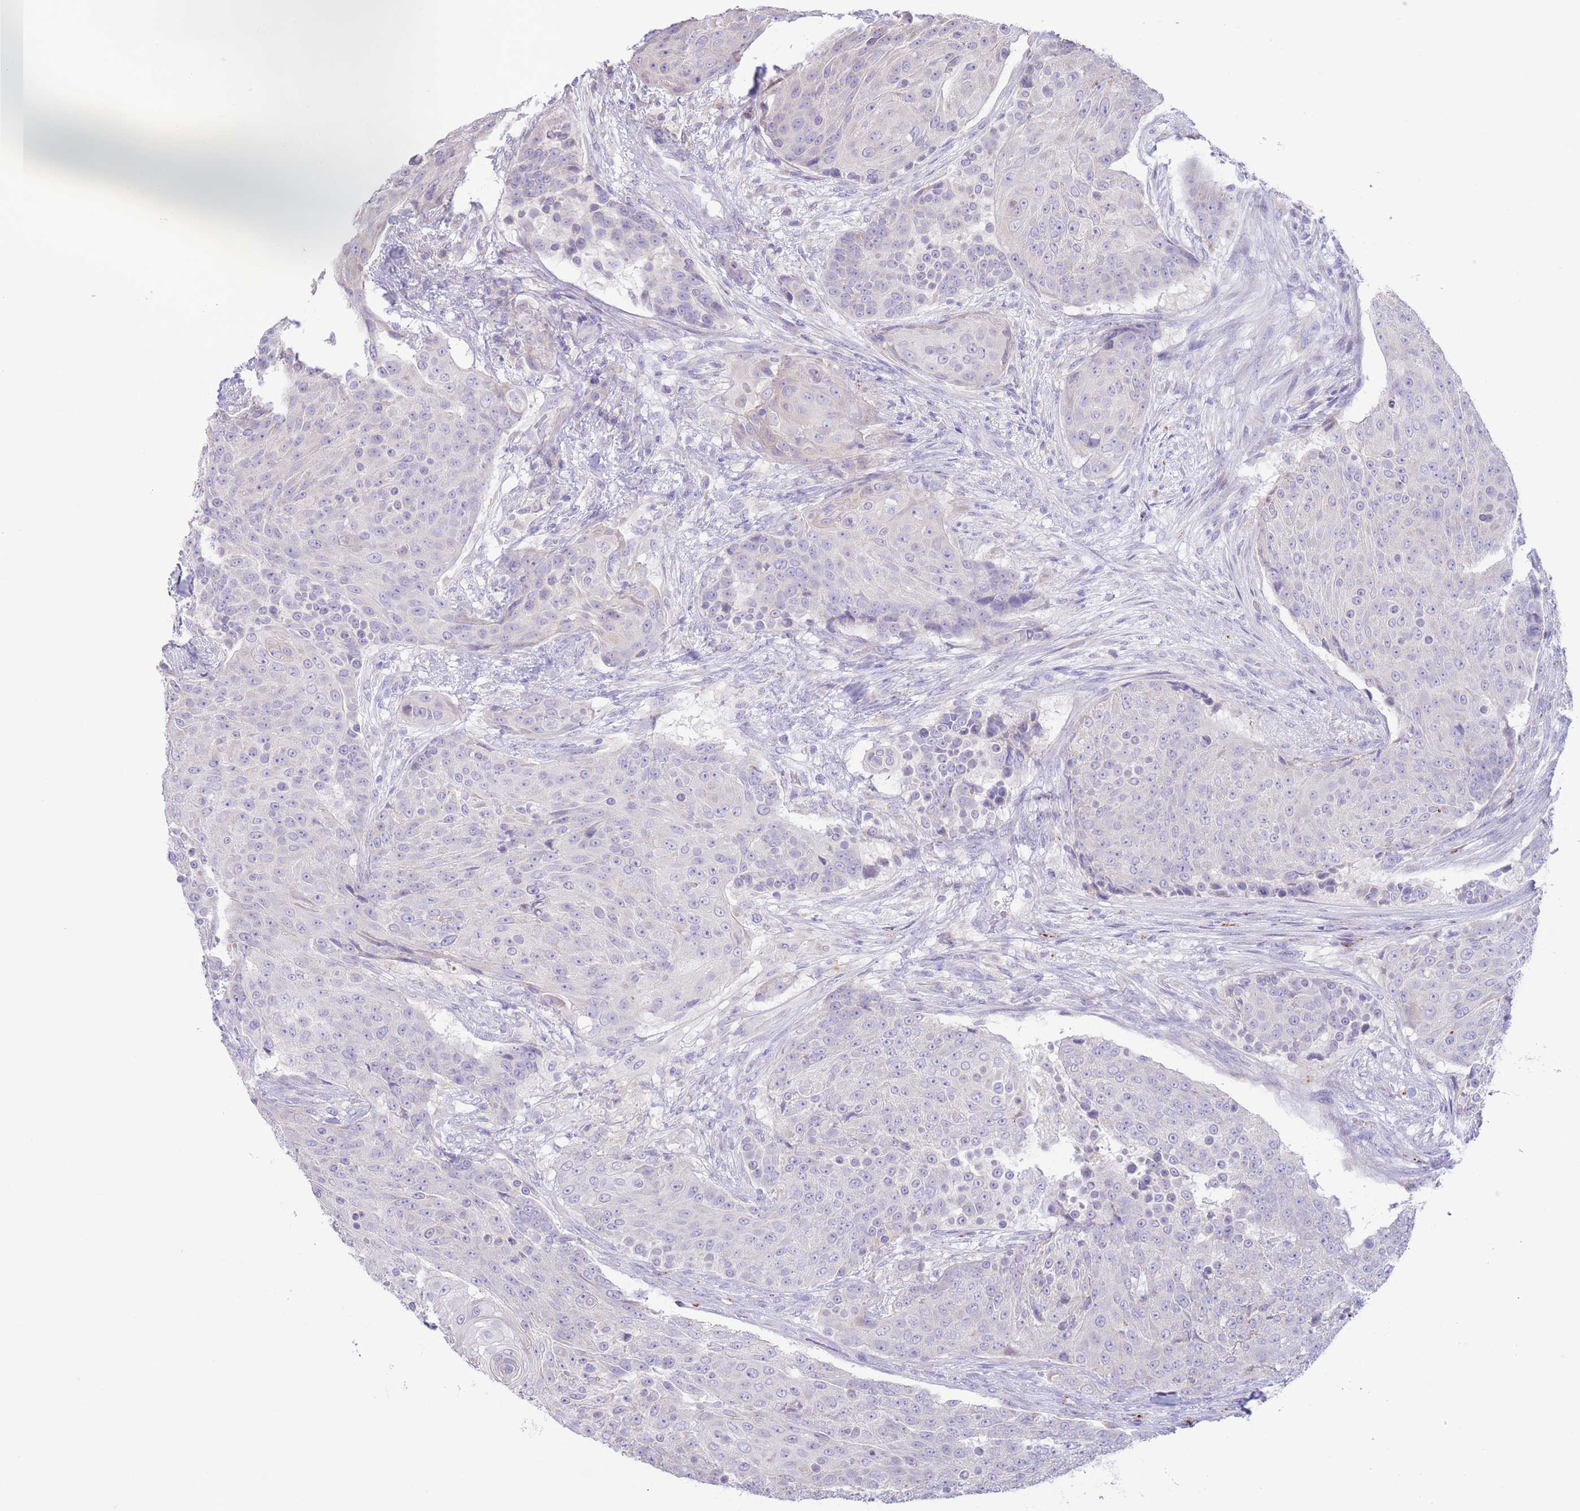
{"staining": {"intensity": "negative", "quantity": "none", "location": "none"}, "tissue": "urothelial cancer", "cell_type": "Tumor cells", "image_type": "cancer", "snomed": [{"axis": "morphology", "description": "Urothelial carcinoma, High grade"}, {"axis": "topography", "description": "Urinary bladder"}], "caption": "There is no significant expression in tumor cells of urothelial cancer.", "gene": "FAH", "patient": {"sex": "female", "age": 63}}